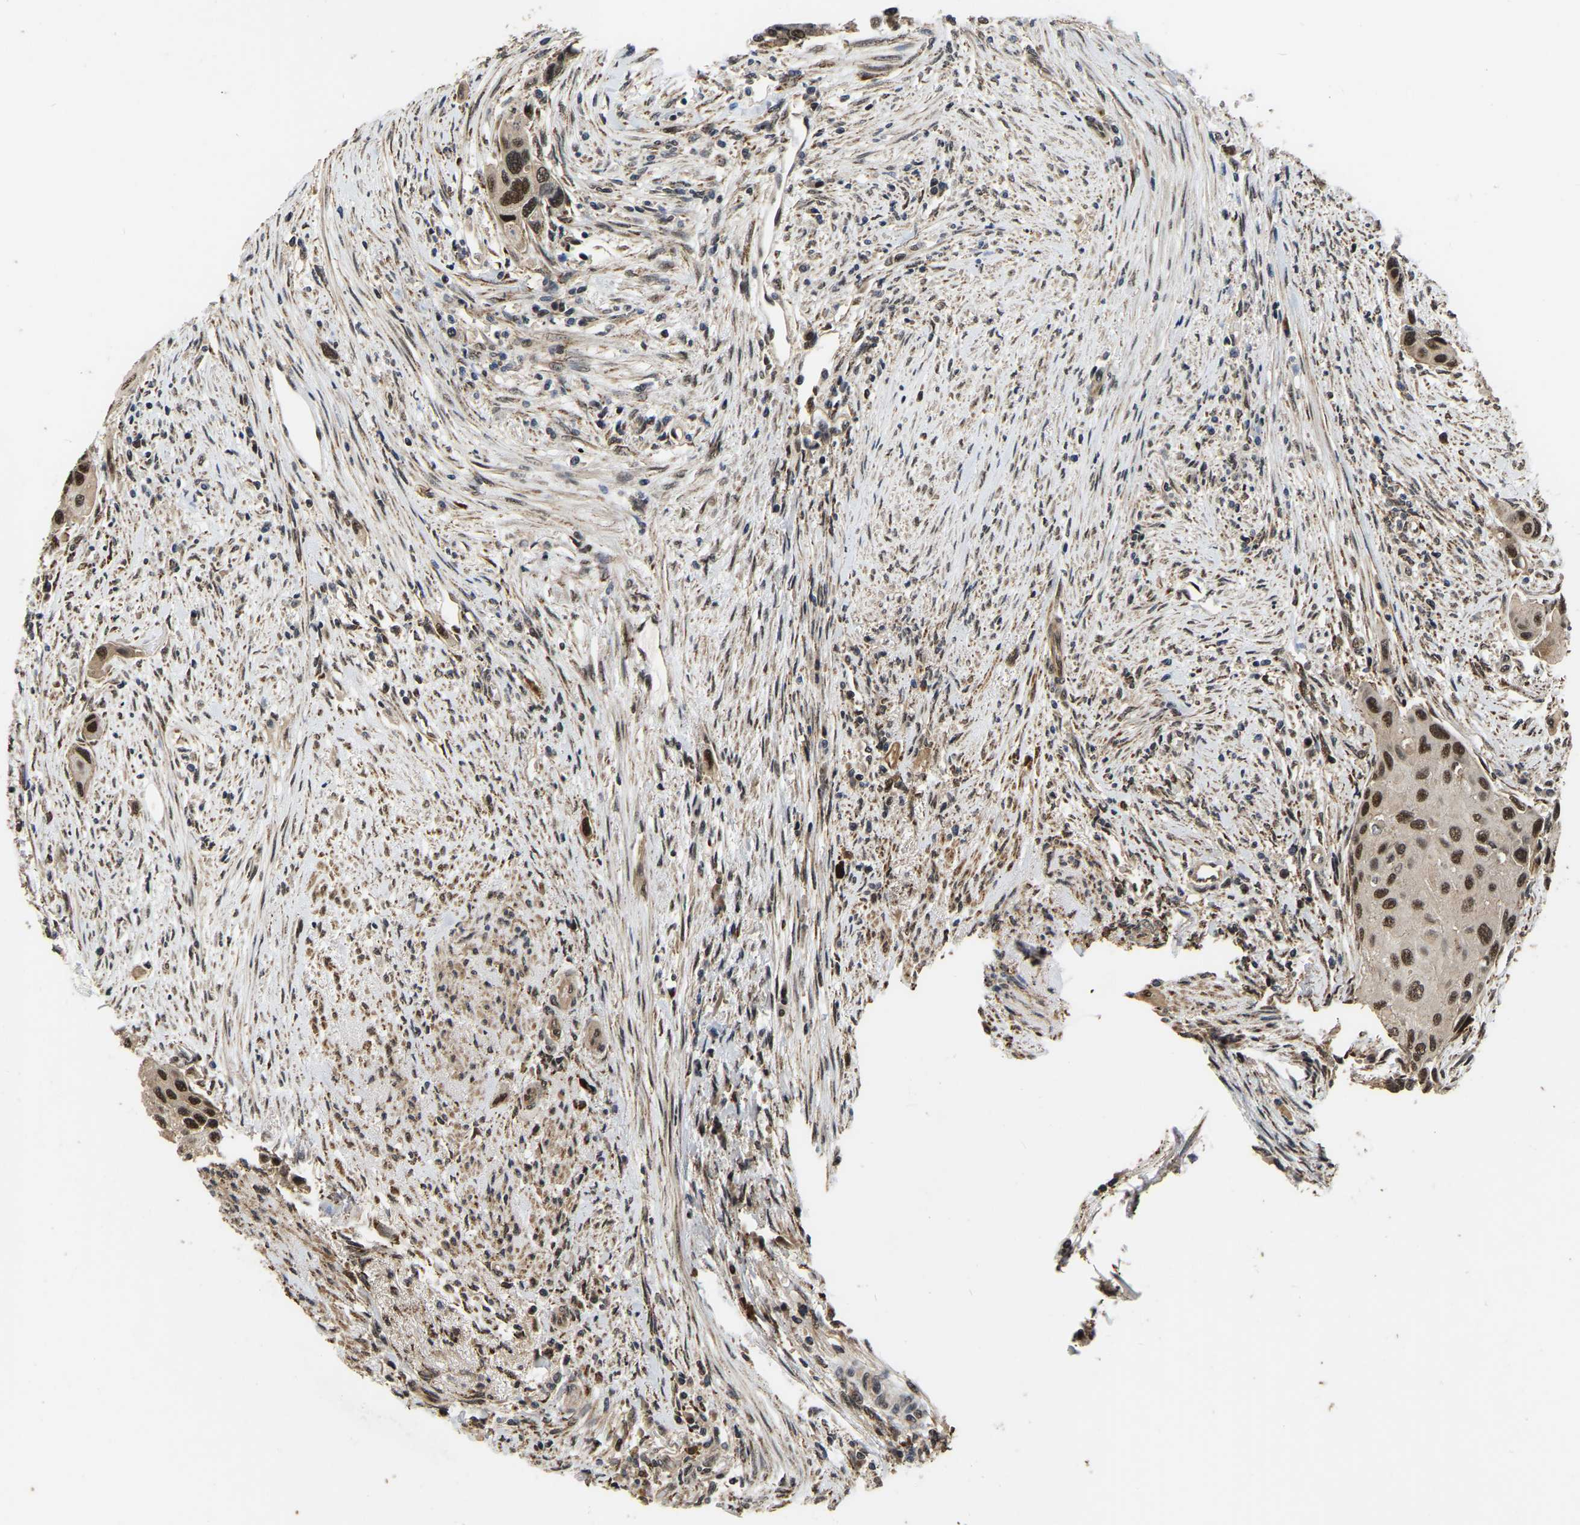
{"staining": {"intensity": "strong", "quantity": ">75%", "location": "nuclear"}, "tissue": "urothelial cancer", "cell_type": "Tumor cells", "image_type": "cancer", "snomed": [{"axis": "morphology", "description": "Urothelial carcinoma, High grade"}, {"axis": "topography", "description": "Urinary bladder"}], "caption": "This photomicrograph reveals urothelial cancer stained with immunohistochemistry (IHC) to label a protein in brown. The nuclear of tumor cells show strong positivity for the protein. Nuclei are counter-stained blue.", "gene": "CIAO1", "patient": {"sex": "female", "age": 56}}